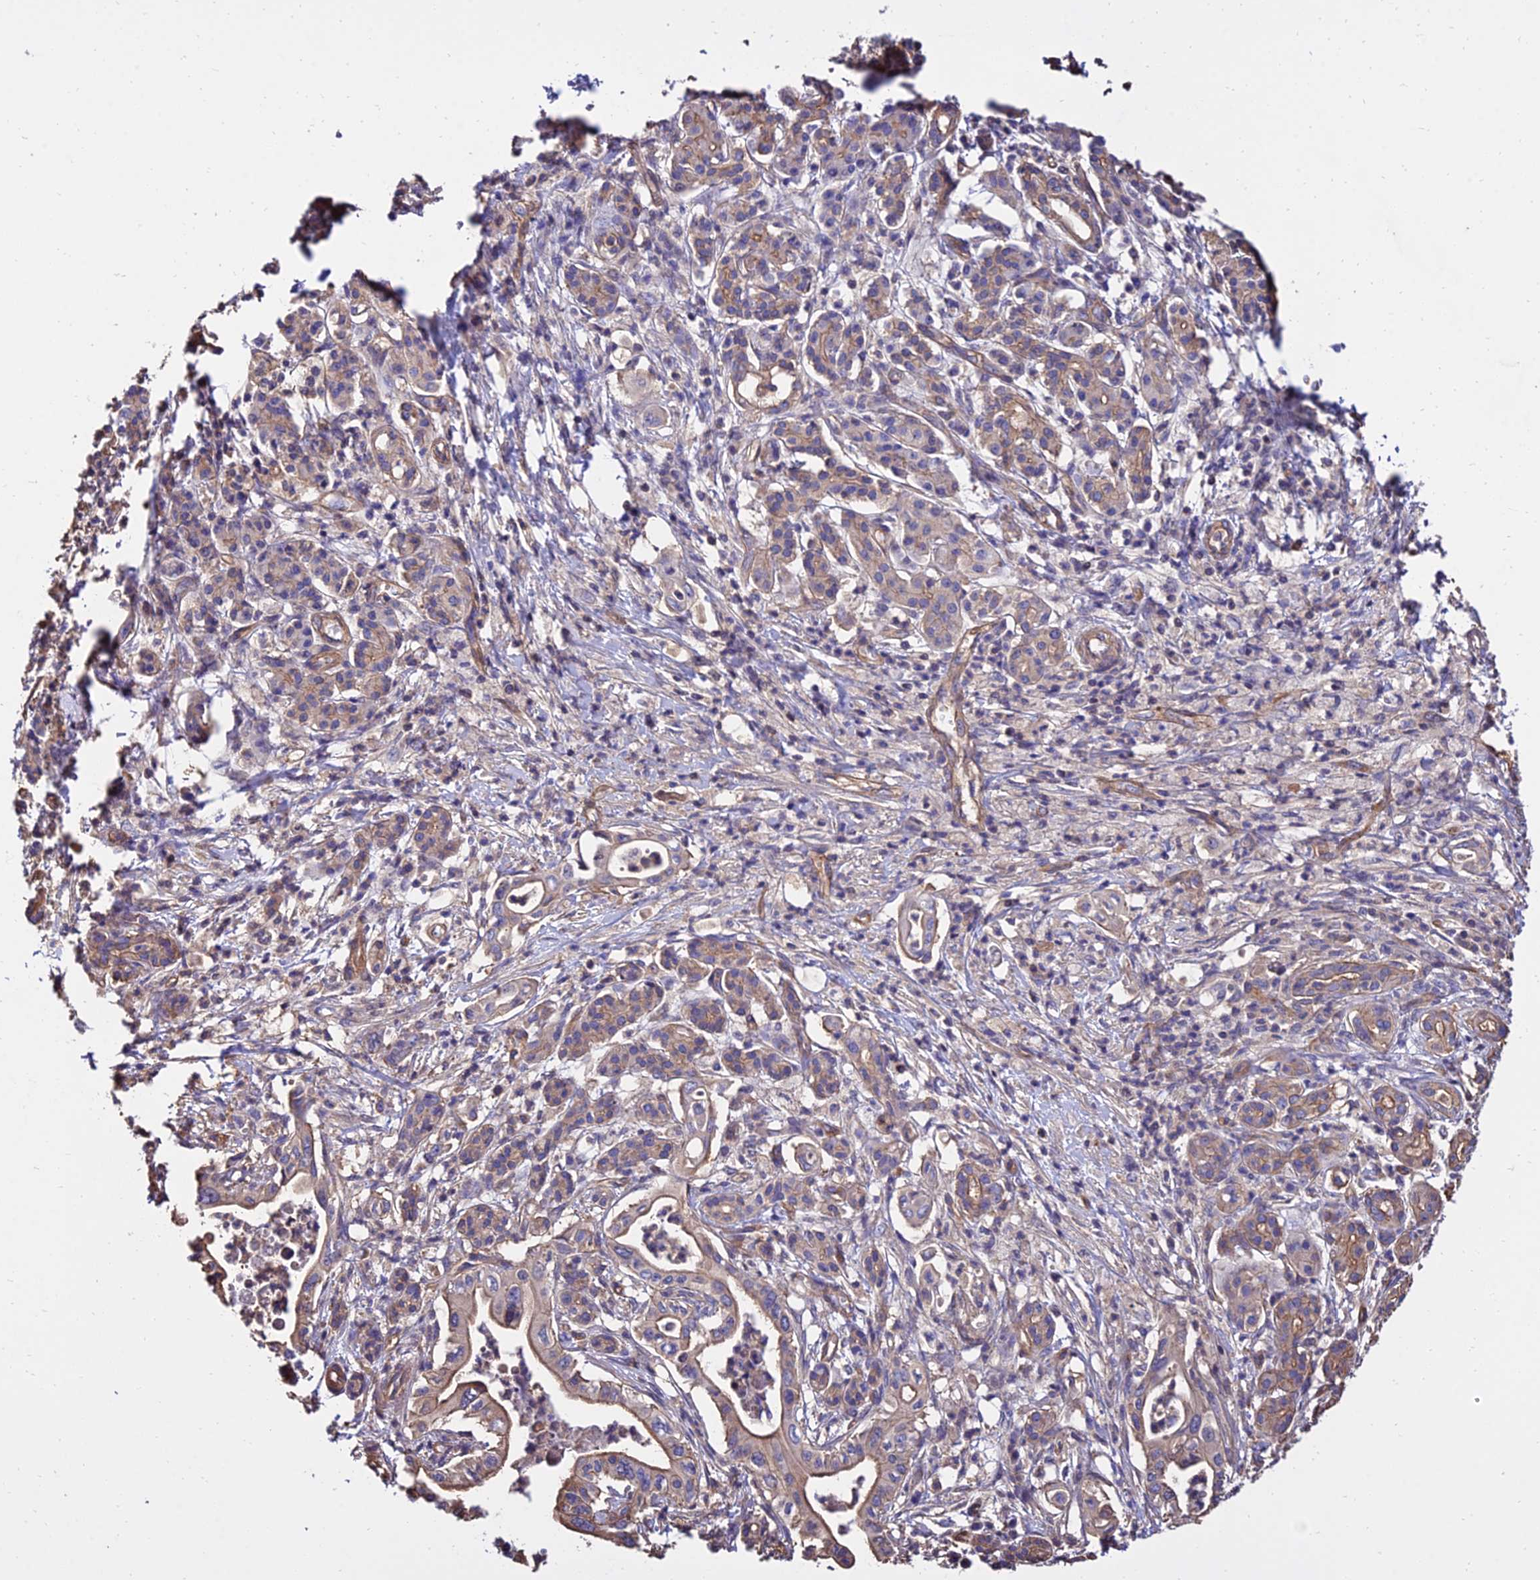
{"staining": {"intensity": "weak", "quantity": ">75%", "location": "cytoplasmic/membranous"}, "tissue": "pancreatic cancer", "cell_type": "Tumor cells", "image_type": "cancer", "snomed": [{"axis": "morphology", "description": "Adenocarcinoma, NOS"}, {"axis": "topography", "description": "Pancreas"}], "caption": "About >75% of tumor cells in pancreatic adenocarcinoma exhibit weak cytoplasmic/membranous protein positivity as visualized by brown immunohistochemical staining.", "gene": "CALM2", "patient": {"sex": "female", "age": 77}}